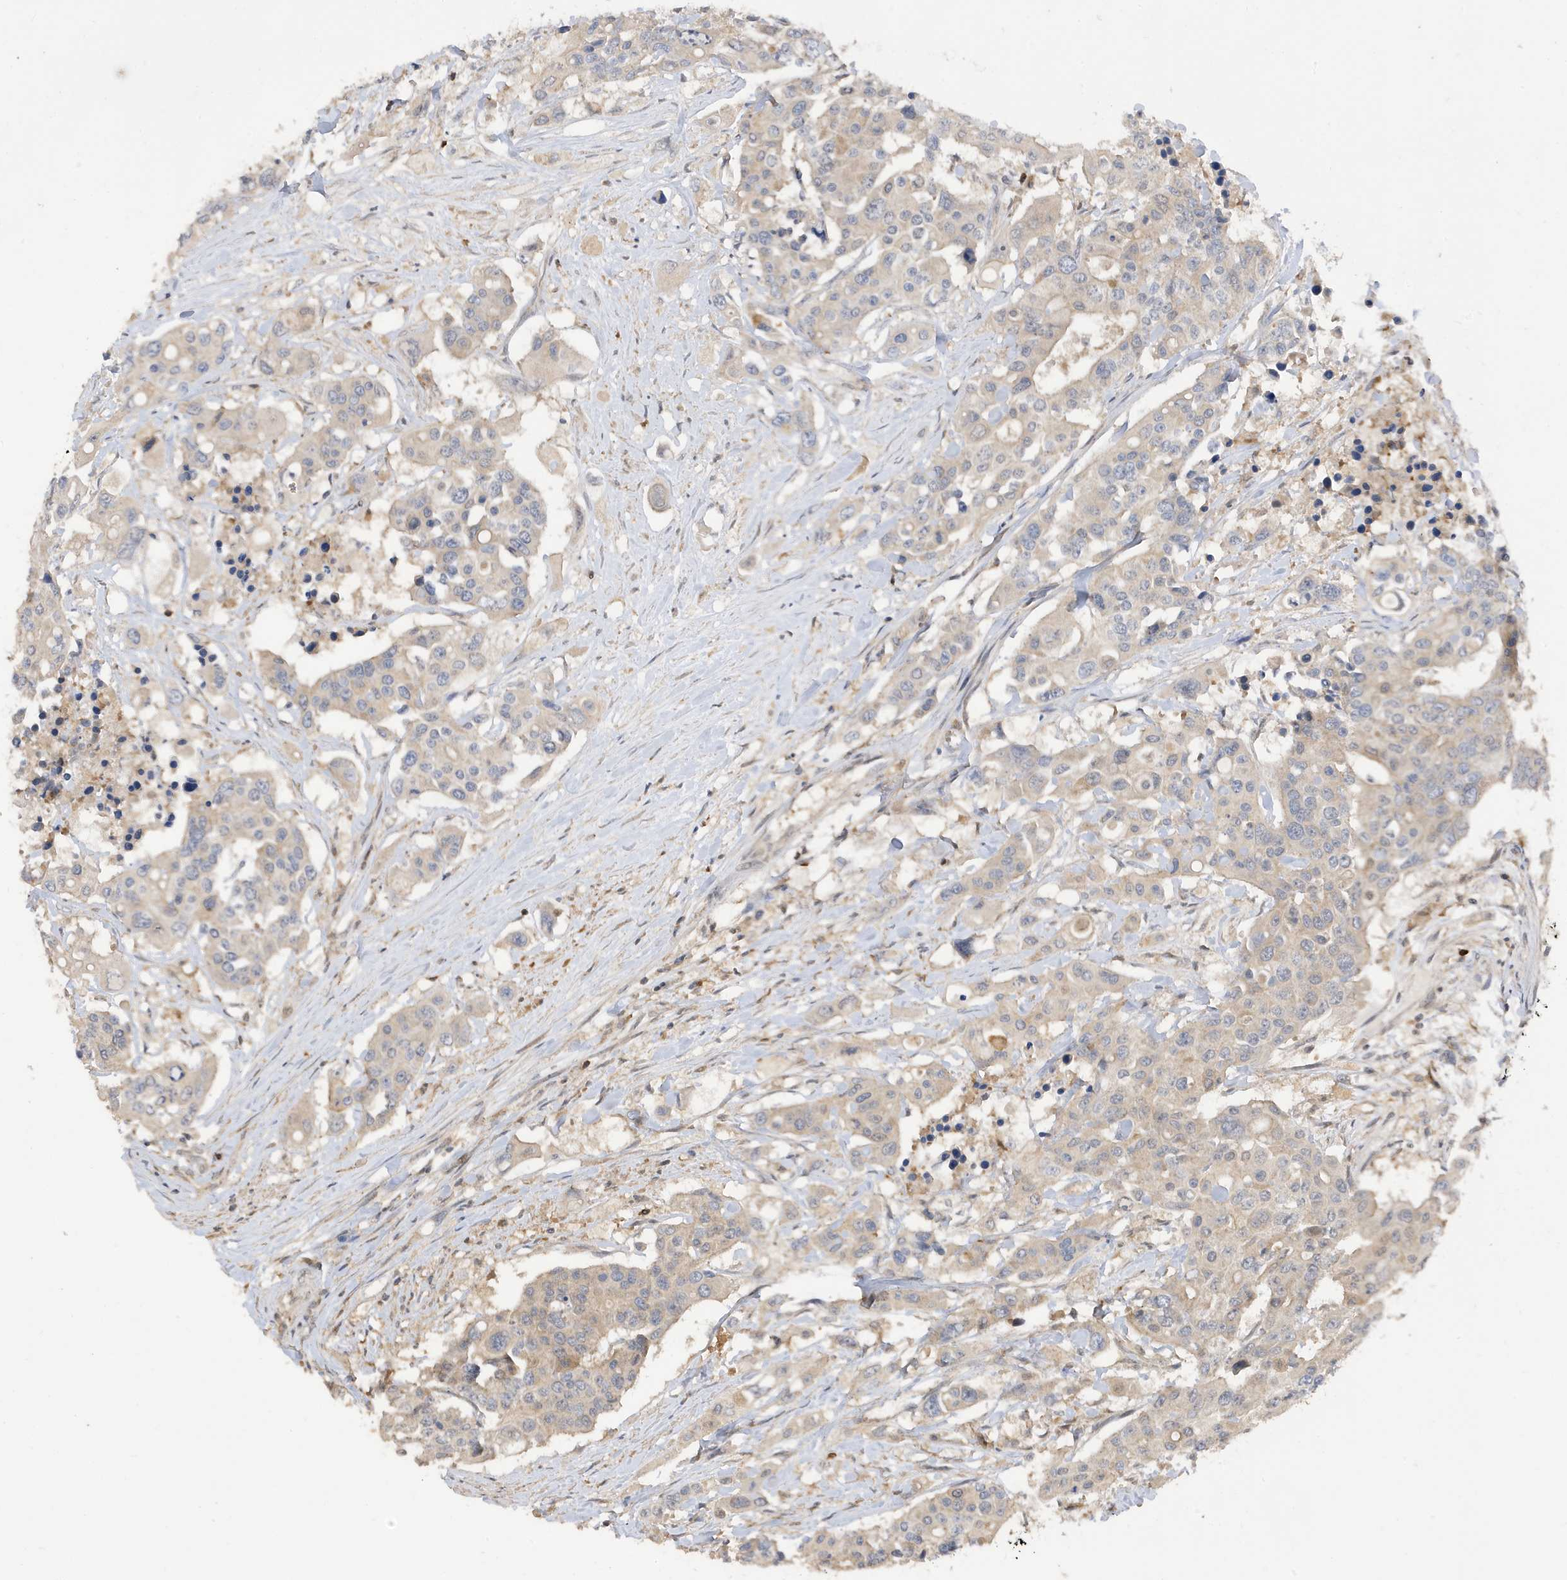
{"staining": {"intensity": "weak", "quantity": ">75%", "location": "cytoplasmic/membranous"}, "tissue": "colorectal cancer", "cell_type": "Tumor cells", "image_type": "cancer", "snomed": [{"axis": "morphology", "description": "Adenocarcinoma, NOS"}, {"axis": "topography", "description": "Colon"}], "caption": "High-power microscopy captured an immunohistochemistry (IHC) photomicrograph of adenocarcinoma (colorectal), revealing weak cytoplasmic/membranous expression in about >75% of tumor cells.", "gene": "TAB3", "patient": {"sex": "male", "age": 77}}